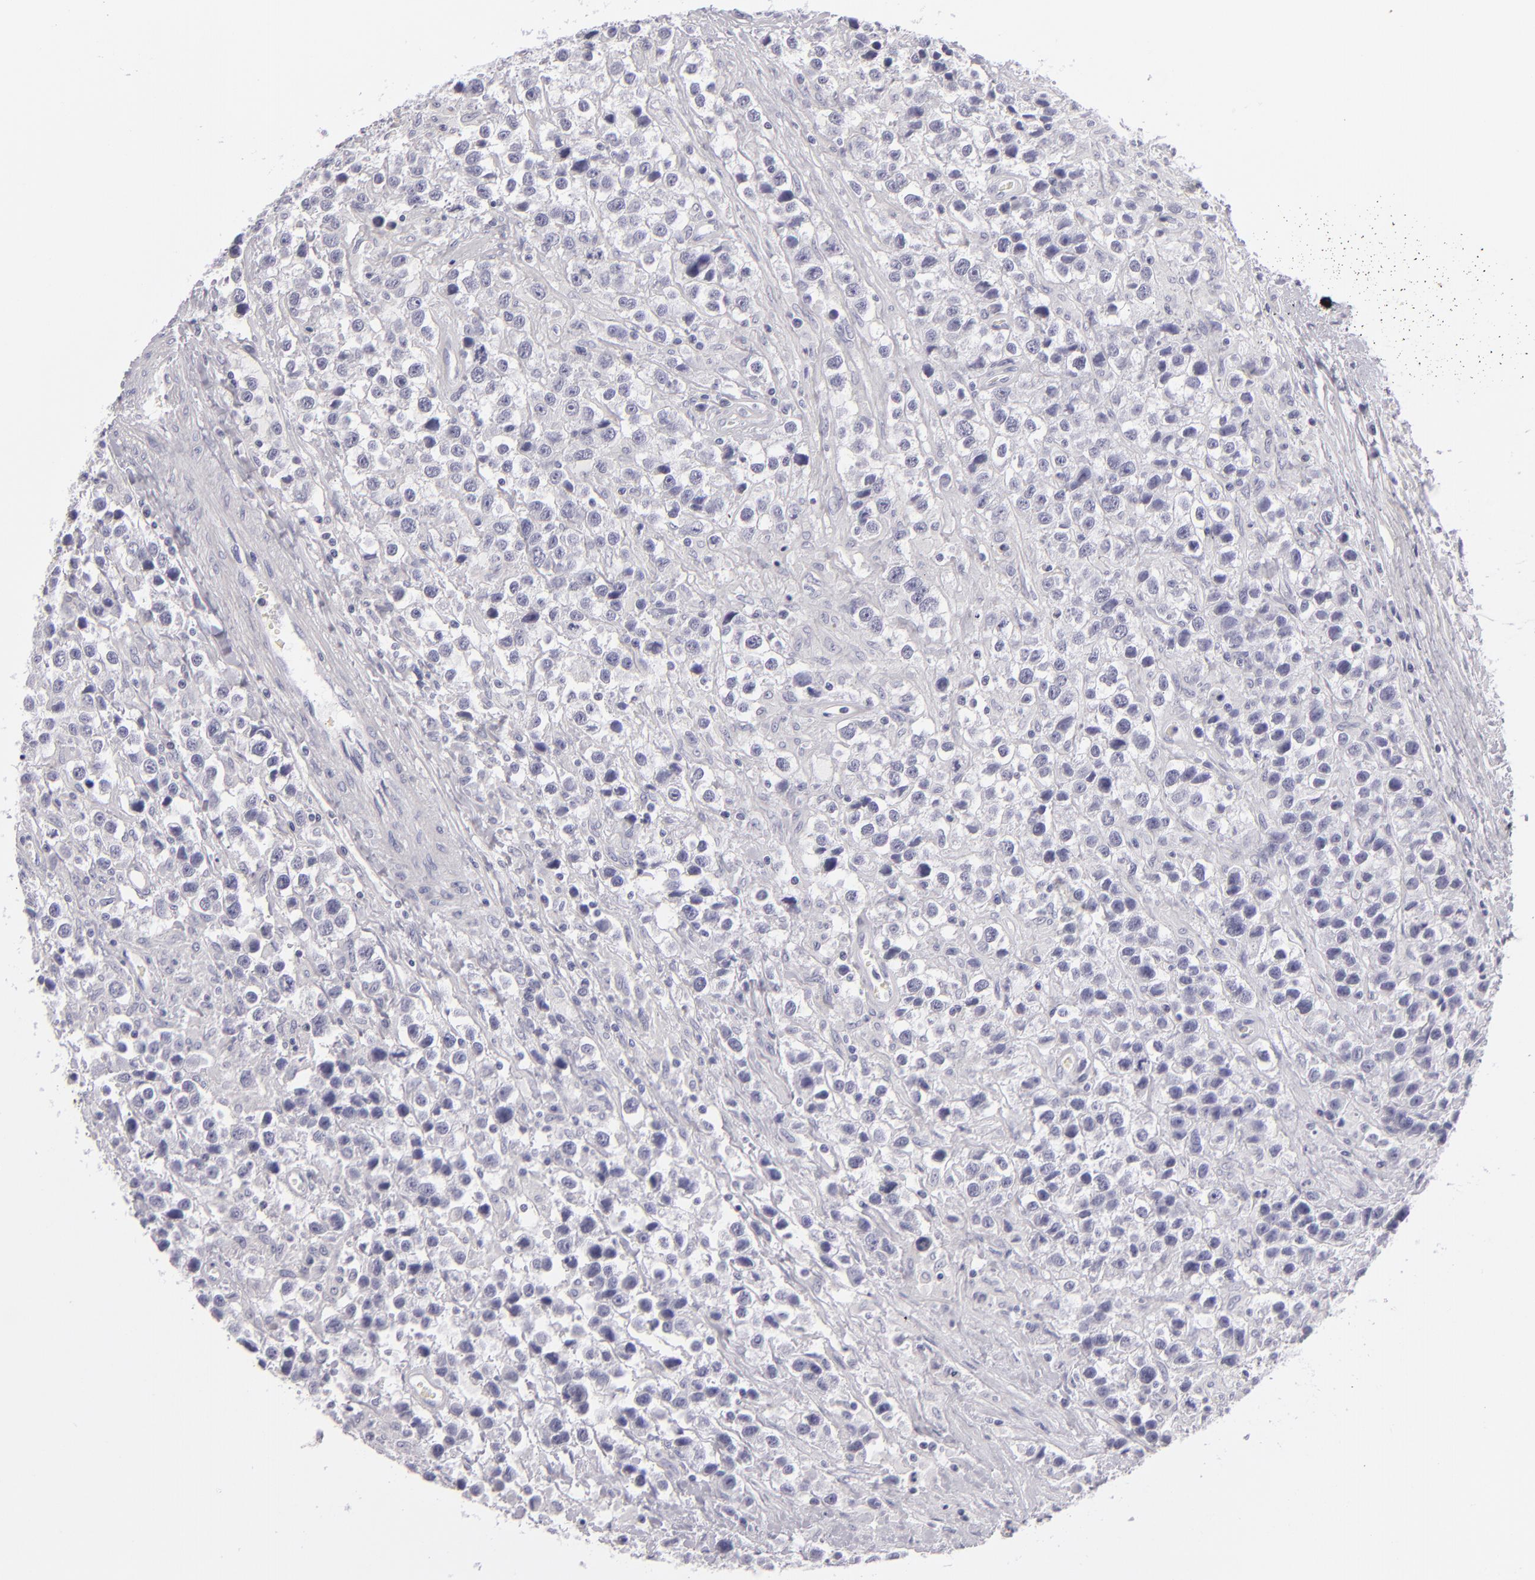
{"staining": {"intensity": "negative", "quantity": "none", "location": "none"}, "tissue": "testis cancer", "cell_type": "Tumor cells", "image_type": "cancer", "snomed": [{"axis": "morphology", "description": "Seminoma, NOS"}, {"axis": "topography", "description": "Testis"}], "caption": "Immunohistochemistry of human testis cancer exhibits no staining in tumor cells.", "gene": "VIL1", "patient": {"sex": "male", "age": 43}}